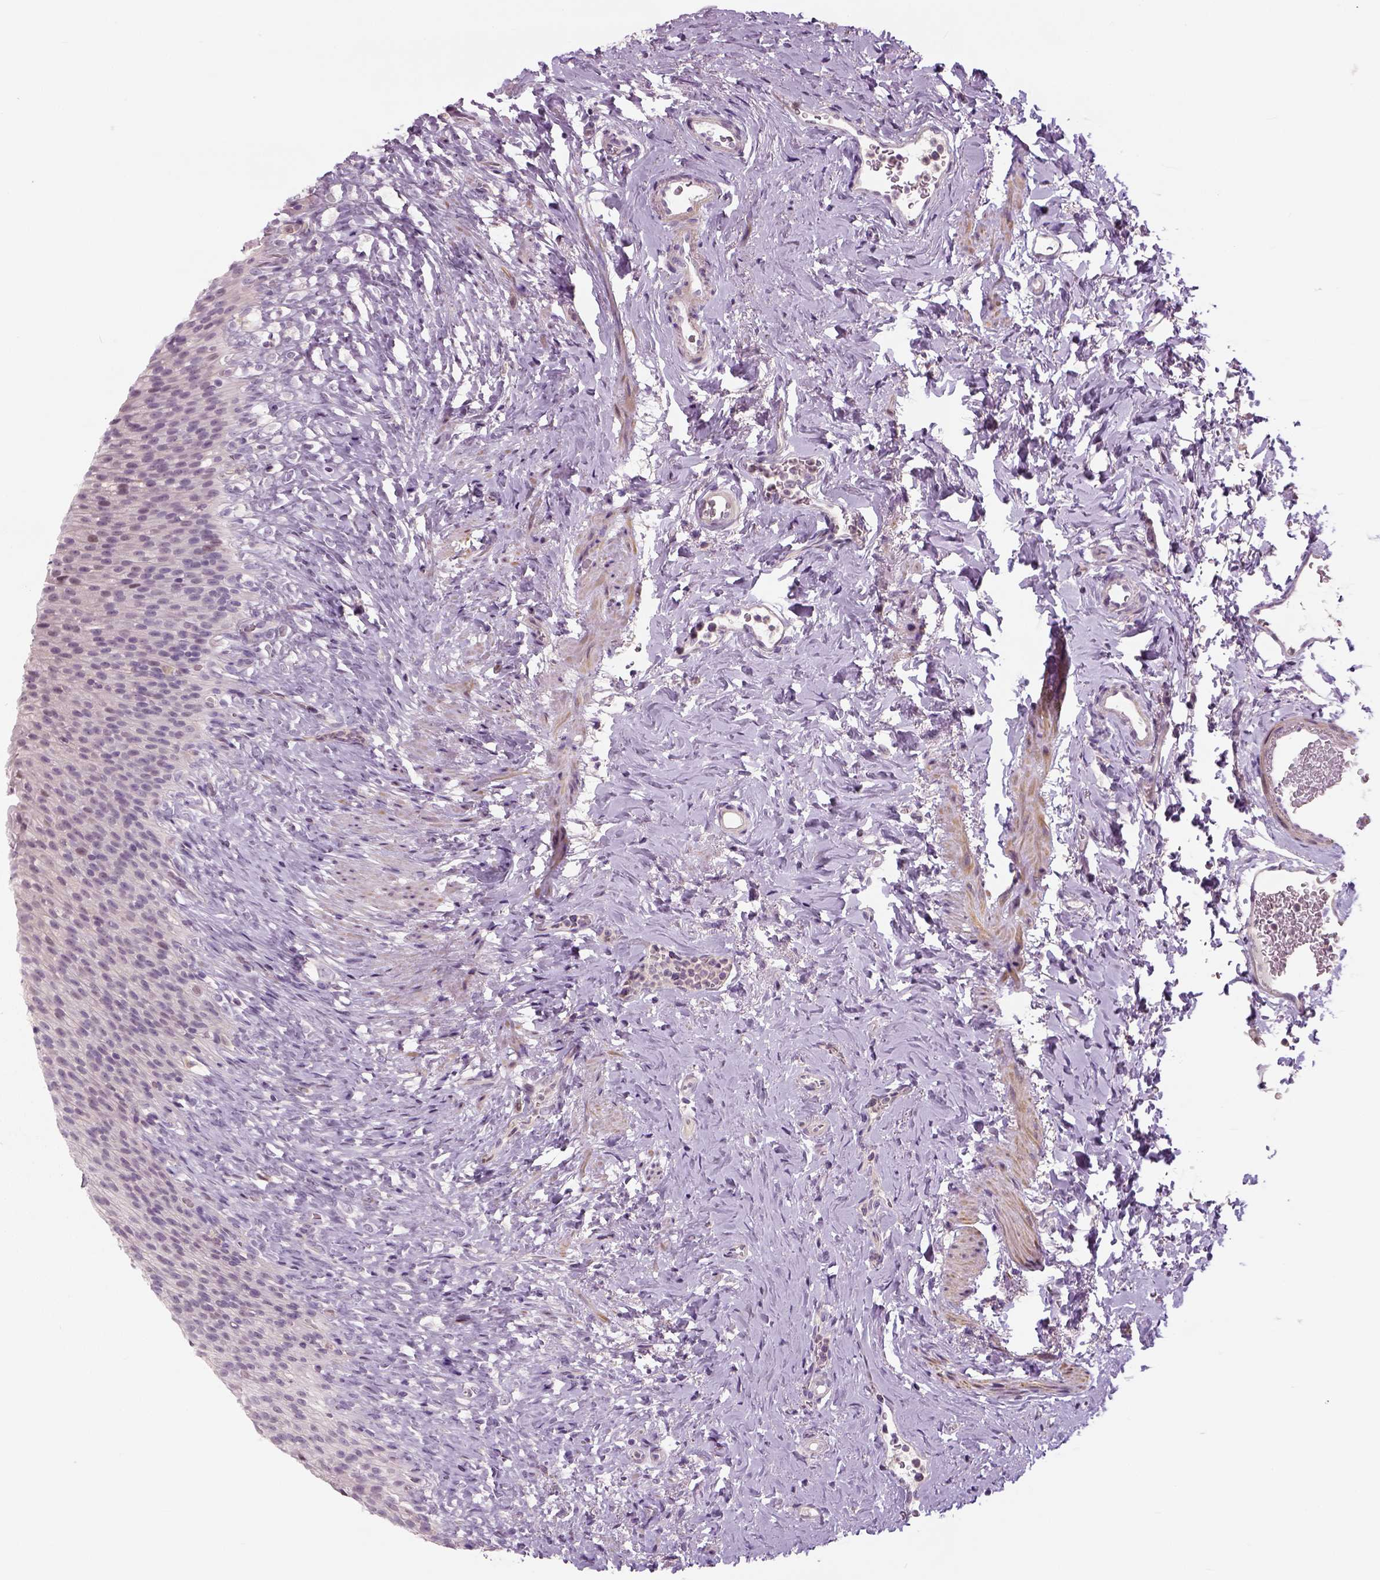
{"staining": {"intensity": "negative", "quantity": "none", "location": "none"}, "tissue": "urinary bladder", "cell_type": "Urothelial cells", "image_type": "normal", "snomed": [{"axis": "morphology", "description": "Normal tissue, NOS"}, {"axis": "topography", "description": "Urinary bladder"}, {"axis": "topography", "description": "Prostate"}], "caption": "Immunohistochemistry (IHC) photomicrograph of unremarkable urinary bladder: human urinary bladder stained with DAB (3,3'-diaminobenzidine) displays no significant protein positivity in urothelial cells.", "gene": "NECAB1", "patient": {"sex": "male", "age": 76}}